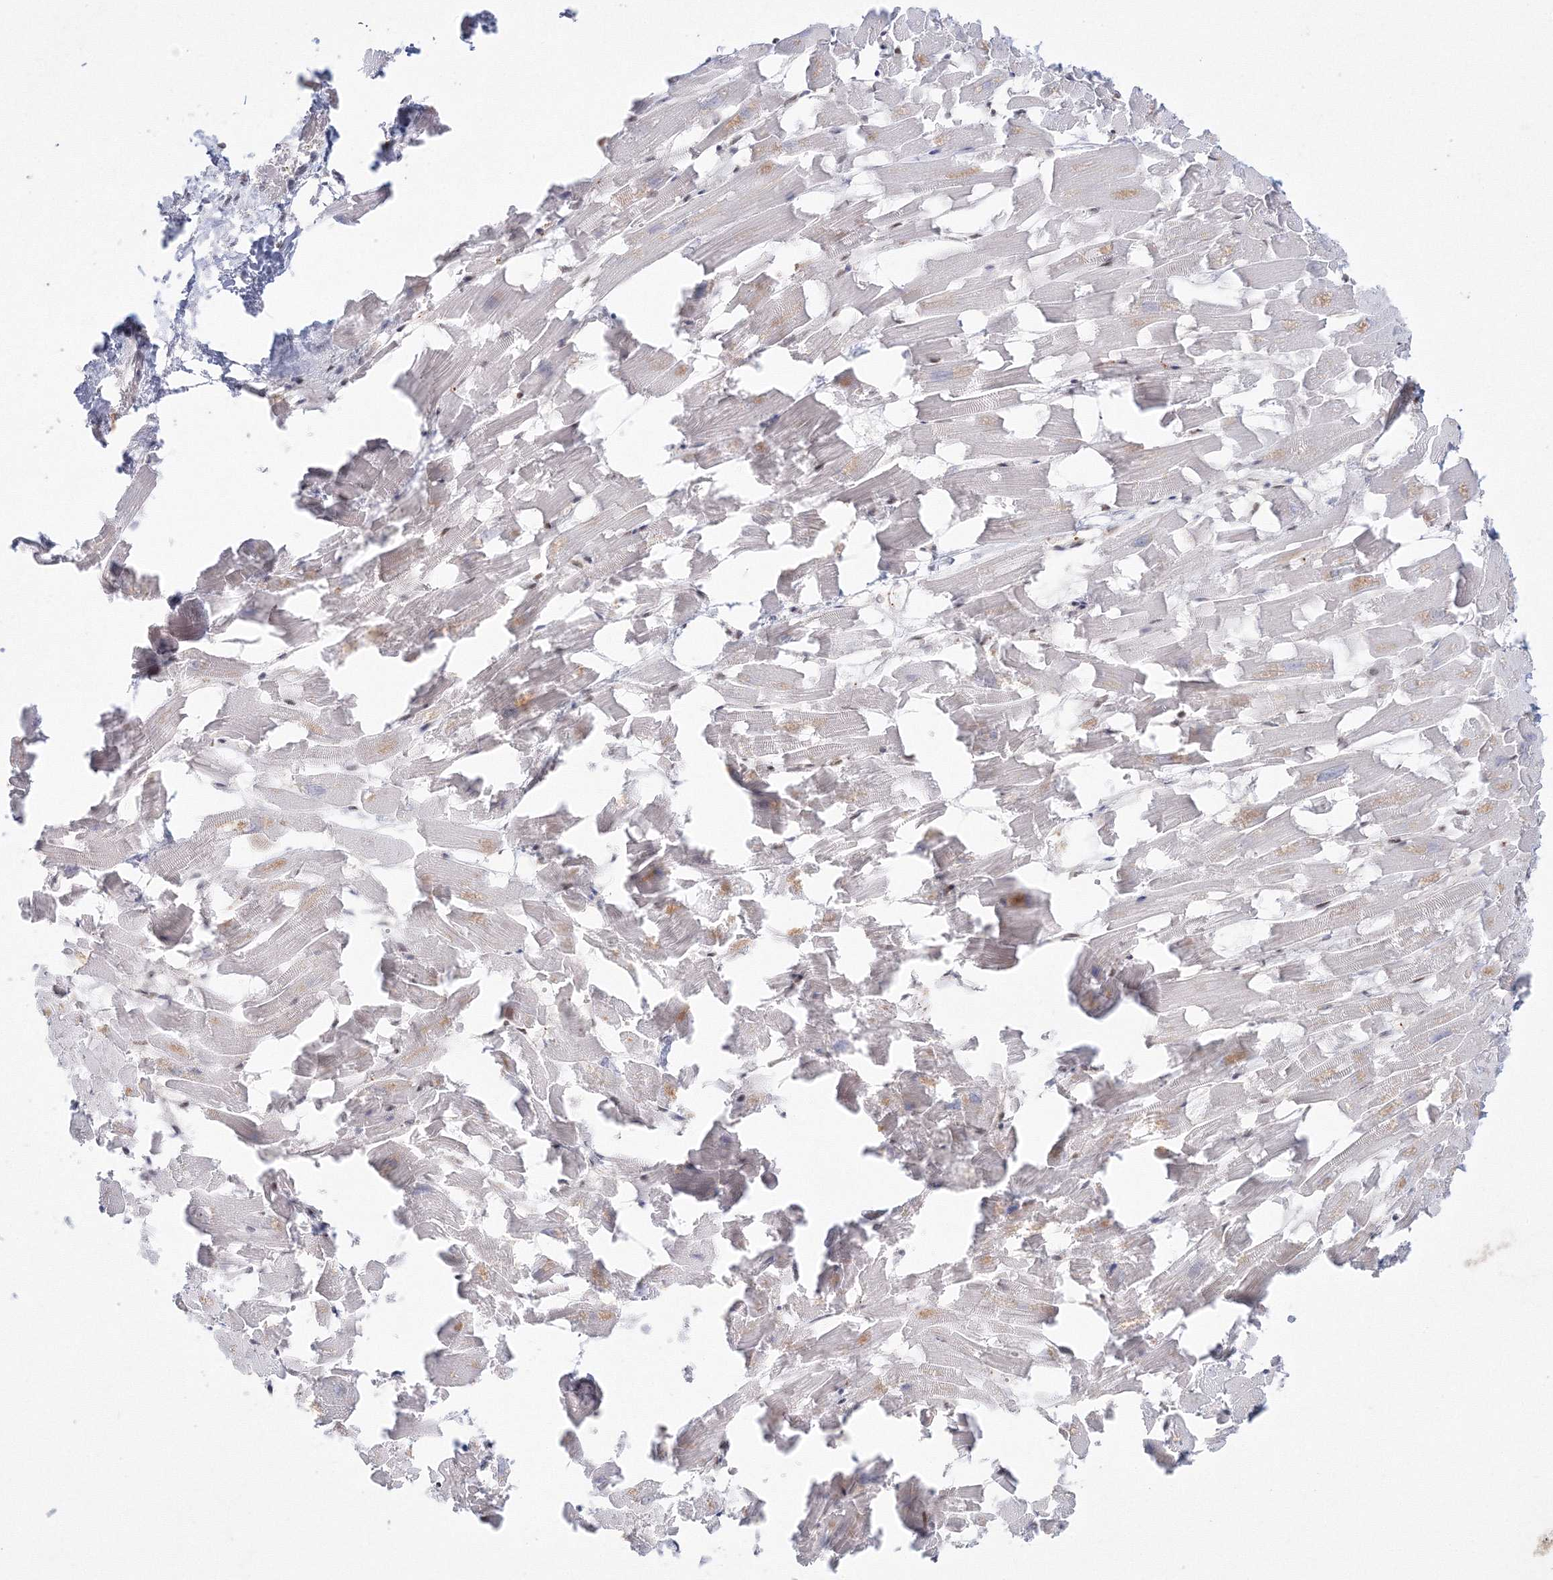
{"staining": {"intensity": "weak", "quantity": "25%-75%", "location": "nuclear"}, "tissue": "heart muscle", "cell_type": "Cardiomyocytes", "image_type": "normal", "snomed": [{"axis": "morphology", "description": "Normal tissue, NOS"}, {"axis": "topography", "description": "Heart"}], "caption": "Immunohistochemical staining of unremarkable heart muscle reveals 25%-75% levels of weak nuclear protein staining in about 25%-75% of cardiomyocytes. (DAB (3,3'-diaminobenzidine) IHC with brightfield microscopy, high magnification).", "gene": "LIG1", "patient": {"sex": "female", "age": 64}}